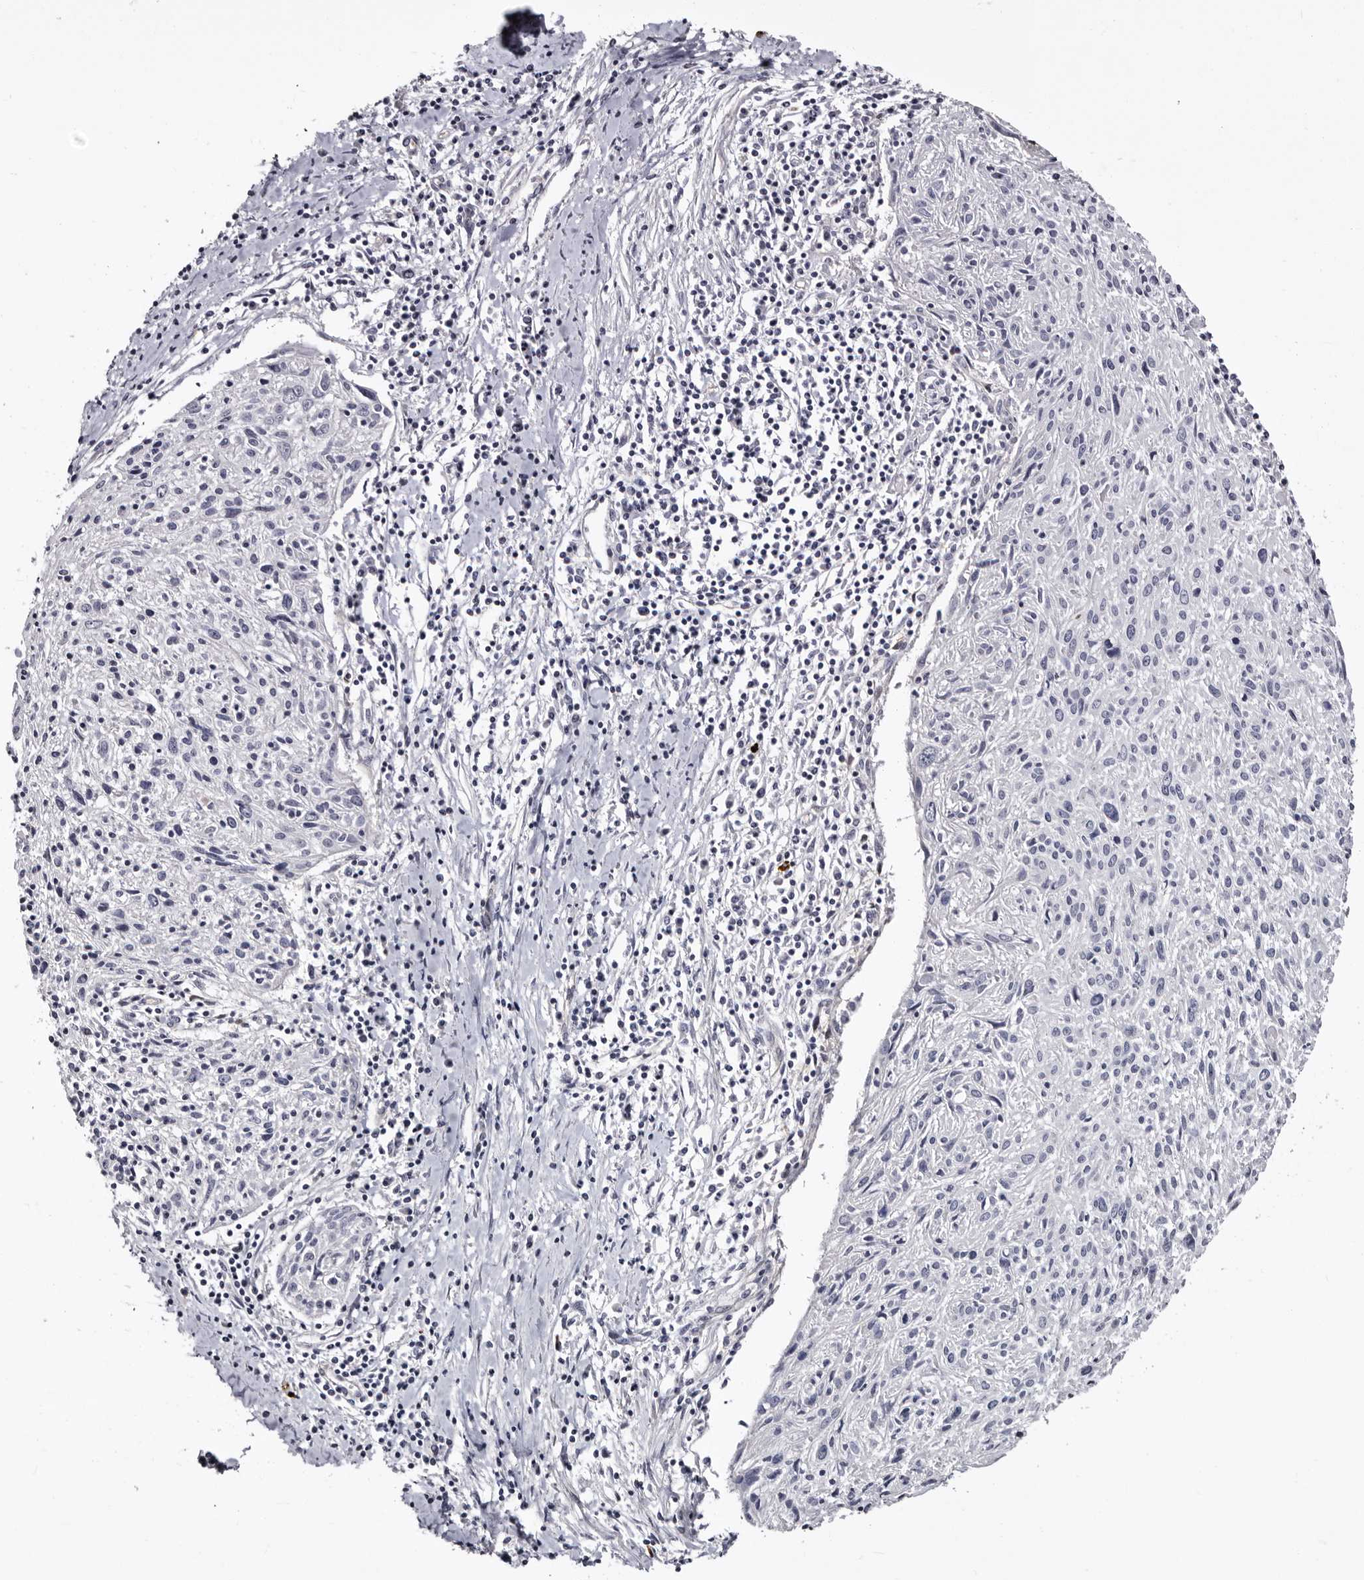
{"staining": {"intensity": "negative", "quantity": "none", "location": "none"}, "tissue": "cervical cancer", "cell_type": "Tumor cells", "image_type": "cancer", "snomed": [{"axis": "morphology", "description": "Squamous cell carcinoma, NOS"}, {"axis": "topography", "description": "Cervix"}], "caption": "Immunohistochemical staining of squamous cell carcinoma (cervical) exhibits no significant expression in tumor cells. (Immunohistochemistry (ihc), brightfield microscopy, high magnification).", "gene": "BPGM", "patient": {"sex": "female", "age": 51}}